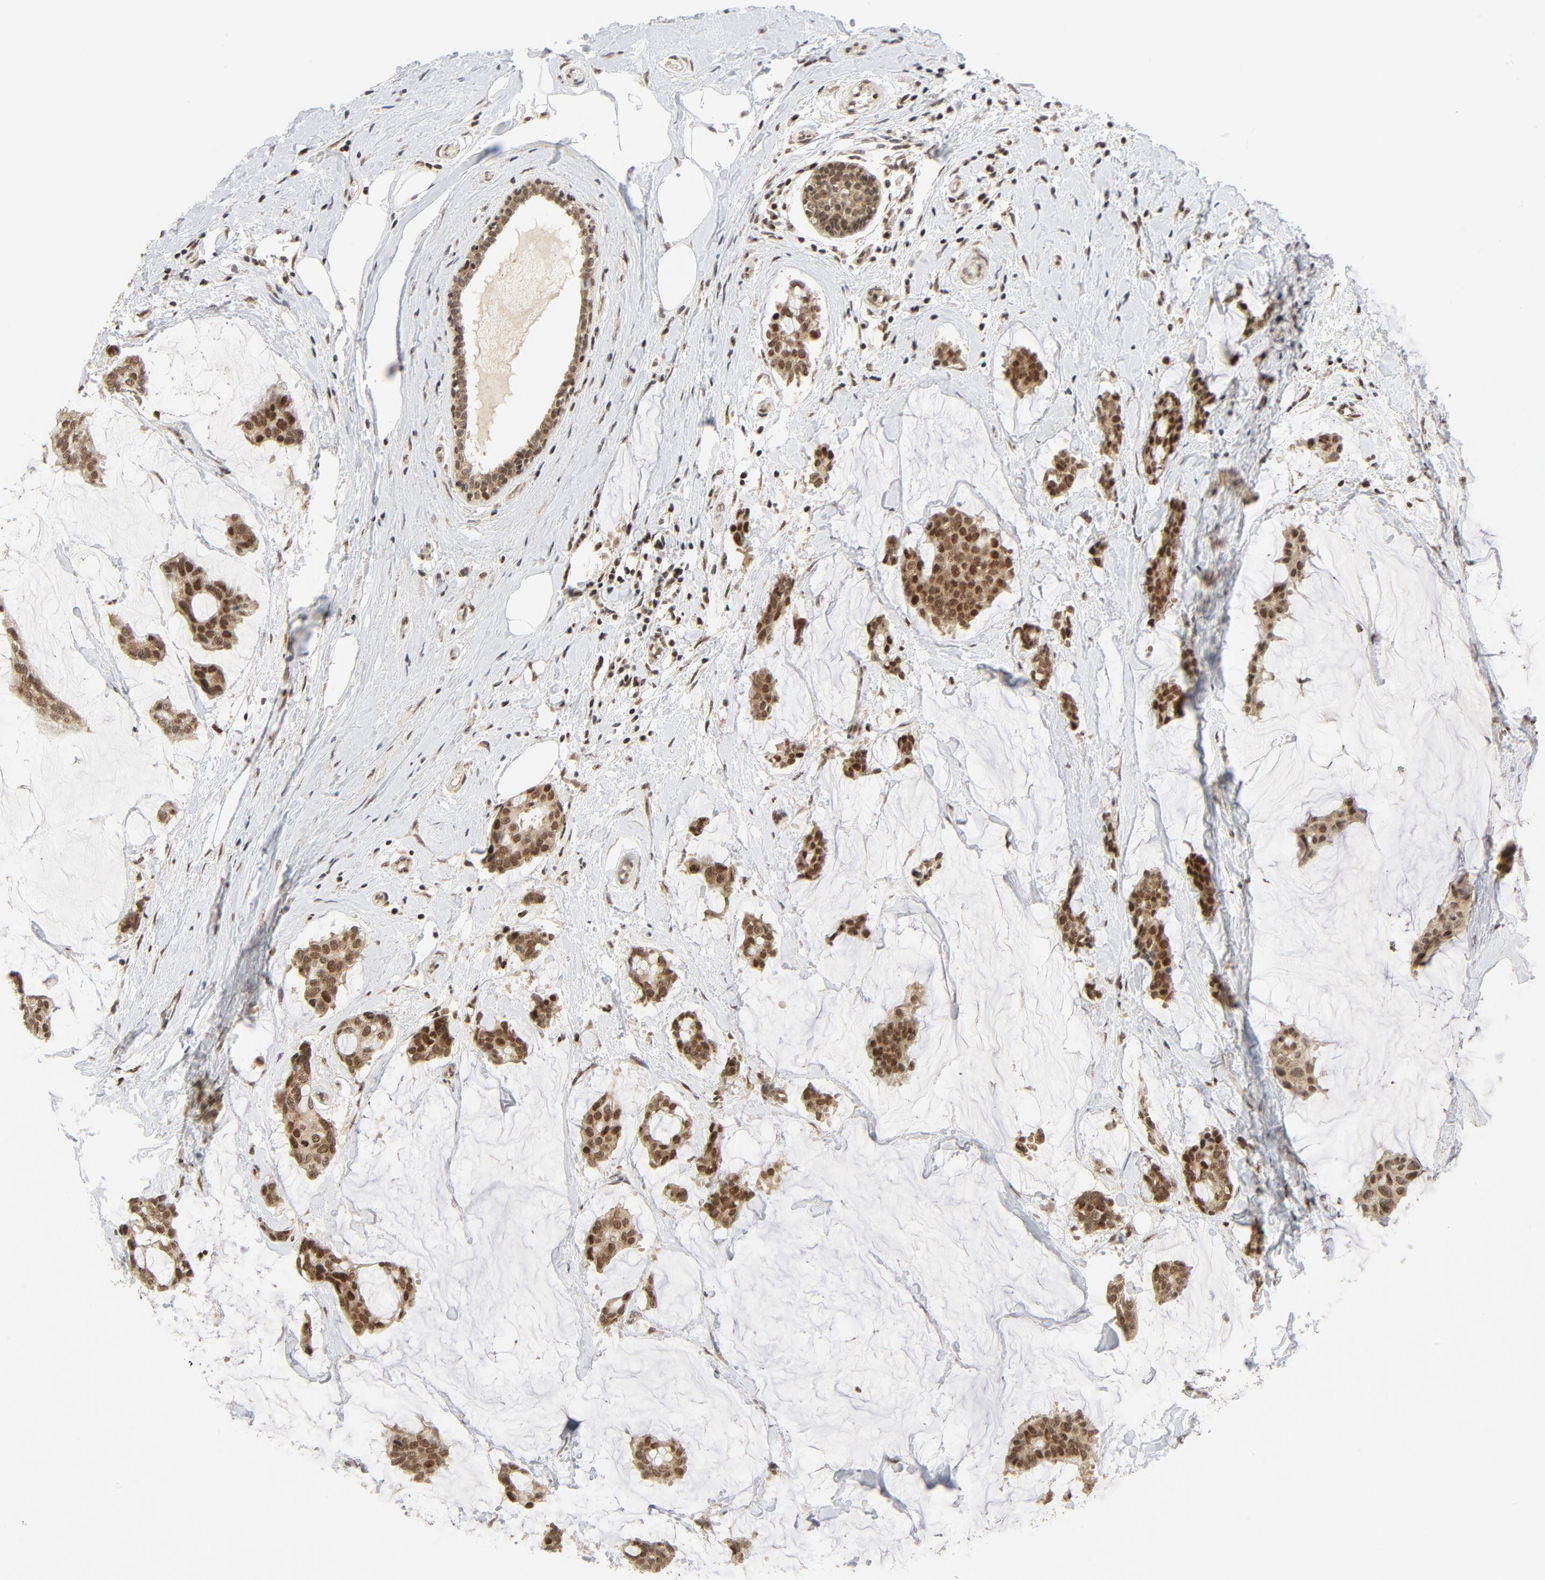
{"staining": {"intensity": "moderate", "quantity": ">75%", "location": "nuclear"}, "tissue": "breast cancer", "cell_type": "Tumor cells", "image_type": "cancer", "snomed": [{"axis": "morphology", "description": "Duct carcinoma"}, {"axis": "topography", "description": "Breast"}], "caption": "Immunohistochemical staining of human infiltrating ductal carcinoma (breast) demonstrates medium levels of moderate nuclear expression in approximately >75% of tumor cells.", "gene": "ERCC1", "patient": {"sex": "female", "age": 93}}